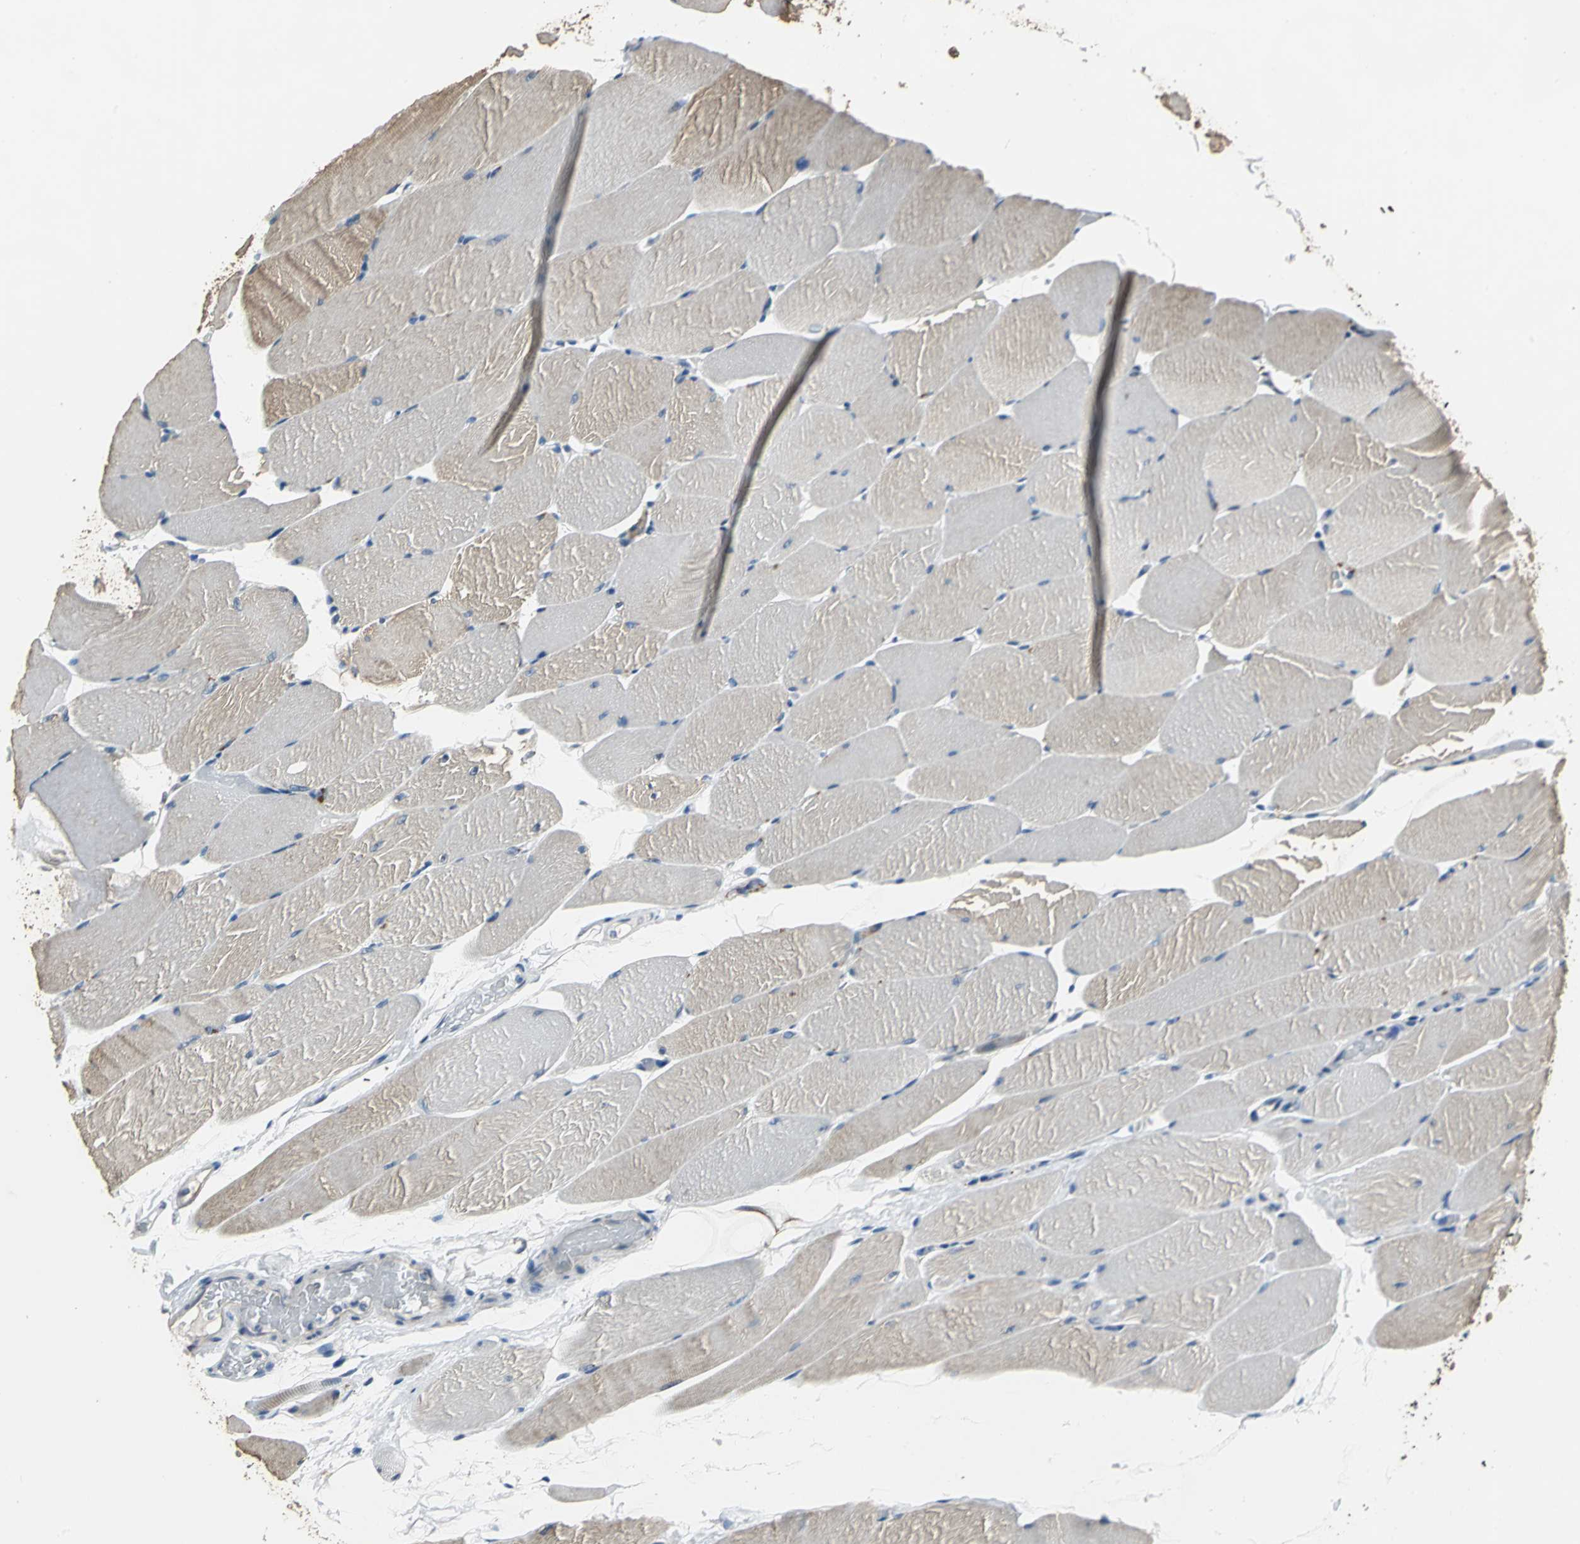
{"staining": {"intensity": "weak", "quantity": "<25%", "location": "cytoplasmic/membranous"}, "tissue": "skeletal muscle", "cell_type": "Myocytes", "image_type": "normal", "snomed": [{"axis": "morphology", "description": "Normal tissue, NOS"}, {"axis": "topography", "description": "Skeletal muscle"}, {"axis": "topography", "description": "Parathyroid gland"}], "caption": "Myocytes show no significant staining in unremarkable skeletal muscle. (Immunohistochemistry (ihc), brightfield microscopy, high magnification).", "gene": "OCLN", "patient": {"sex": "female", "age": 37}}